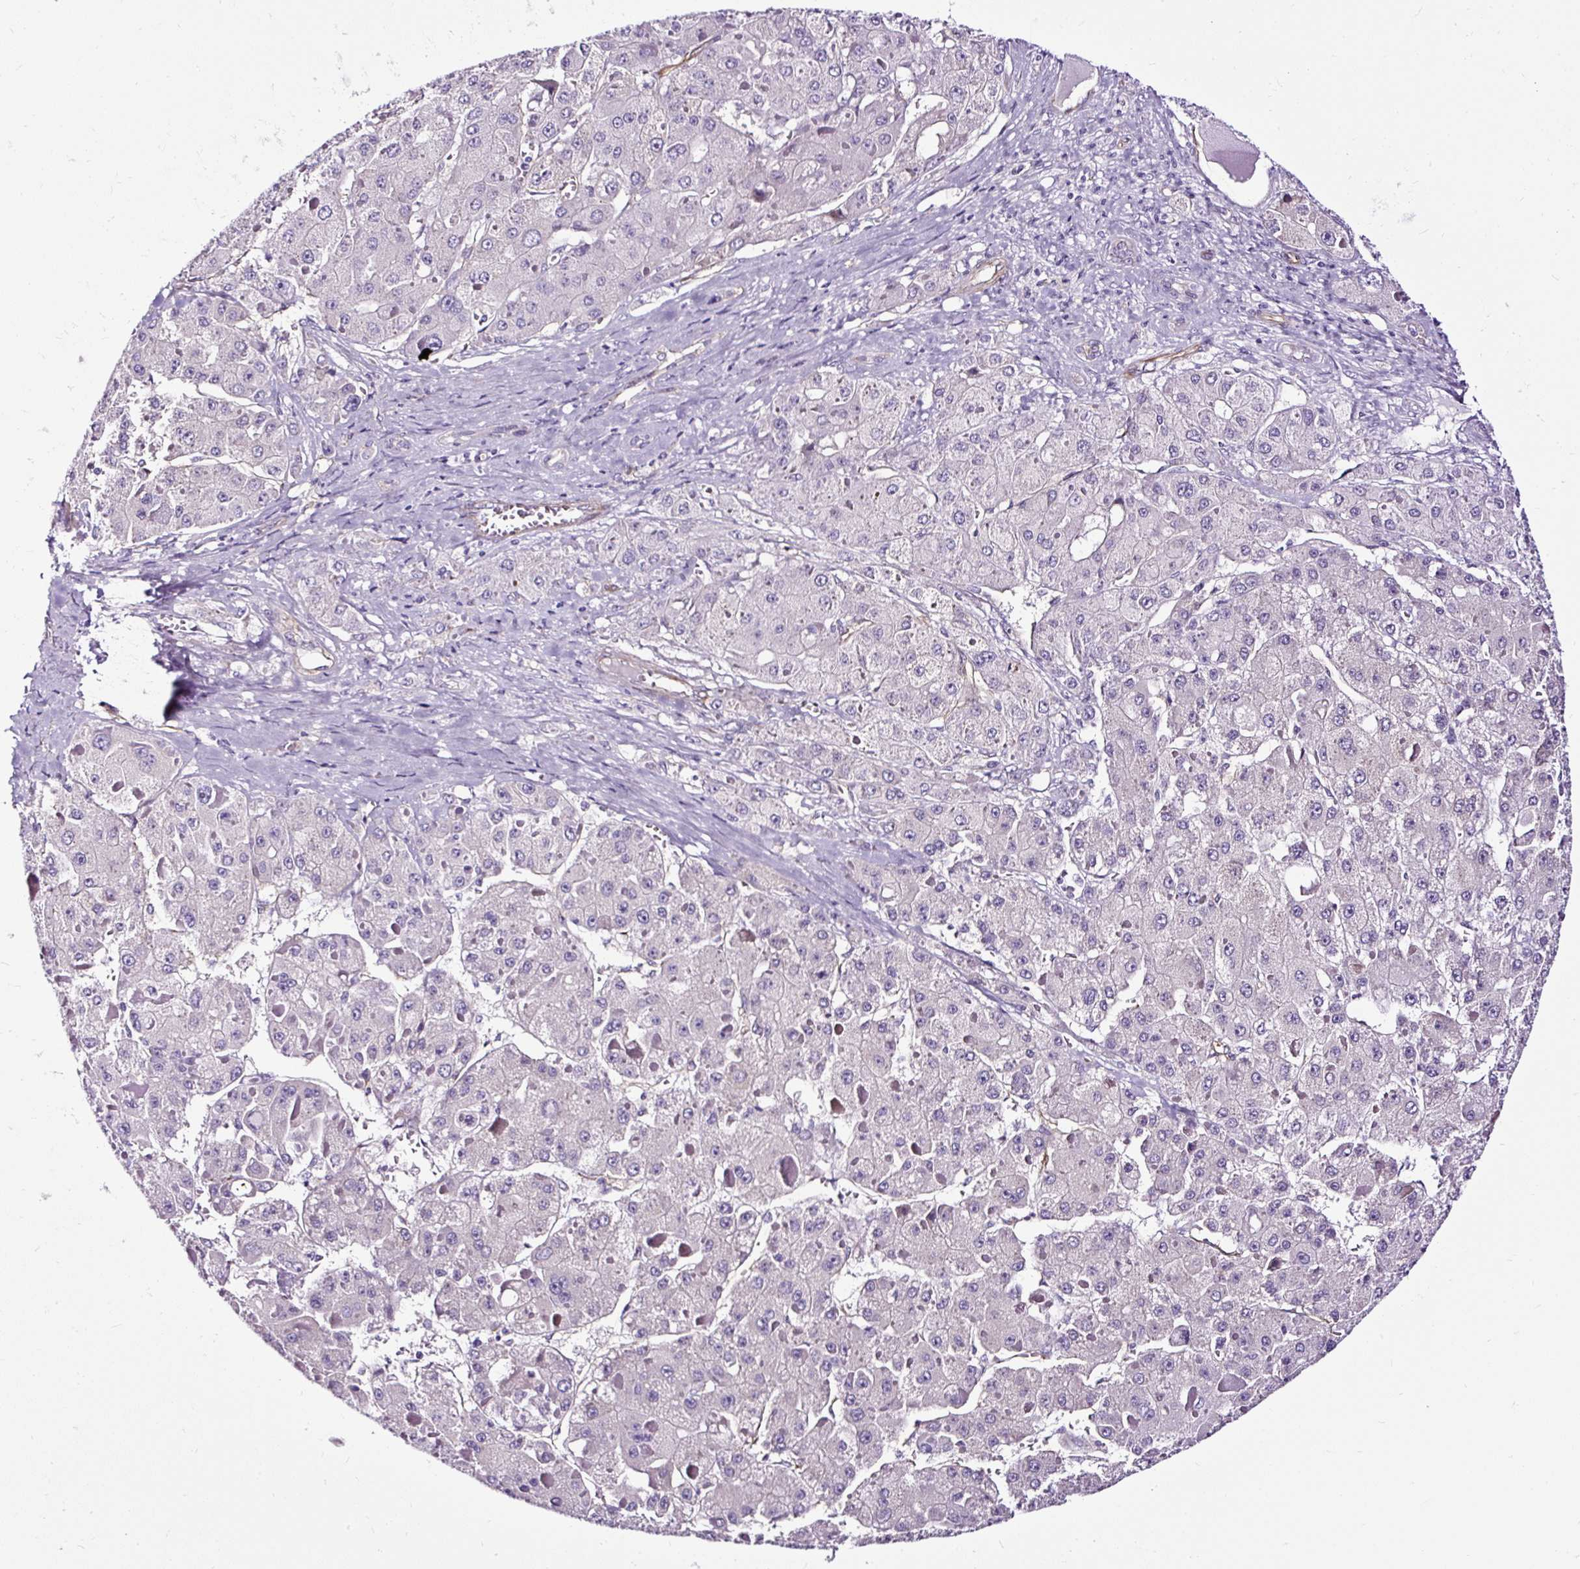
{"staining": {"intensity": "negative", "quantity": "none", "location": "none"}, "tissue": "liver cancer", "cell_type": "Tumor cells", "image_type": "cancer", "snomed": [{"axis": "morphology", "description": "Carcinoma, Hepatocellular, NOS"}, {"axis": "topography", "description": "Liver"}], "caption": "The photomicrograph displays no significant expression in tumor cells of liver cancer. (Brightfield microscopy of DAB (3,3'-diaminobenzidine) immunohistochemistry at high magnification).", "gene": "SLC7A8", "patient": {"sex": "female", "age": 73}}